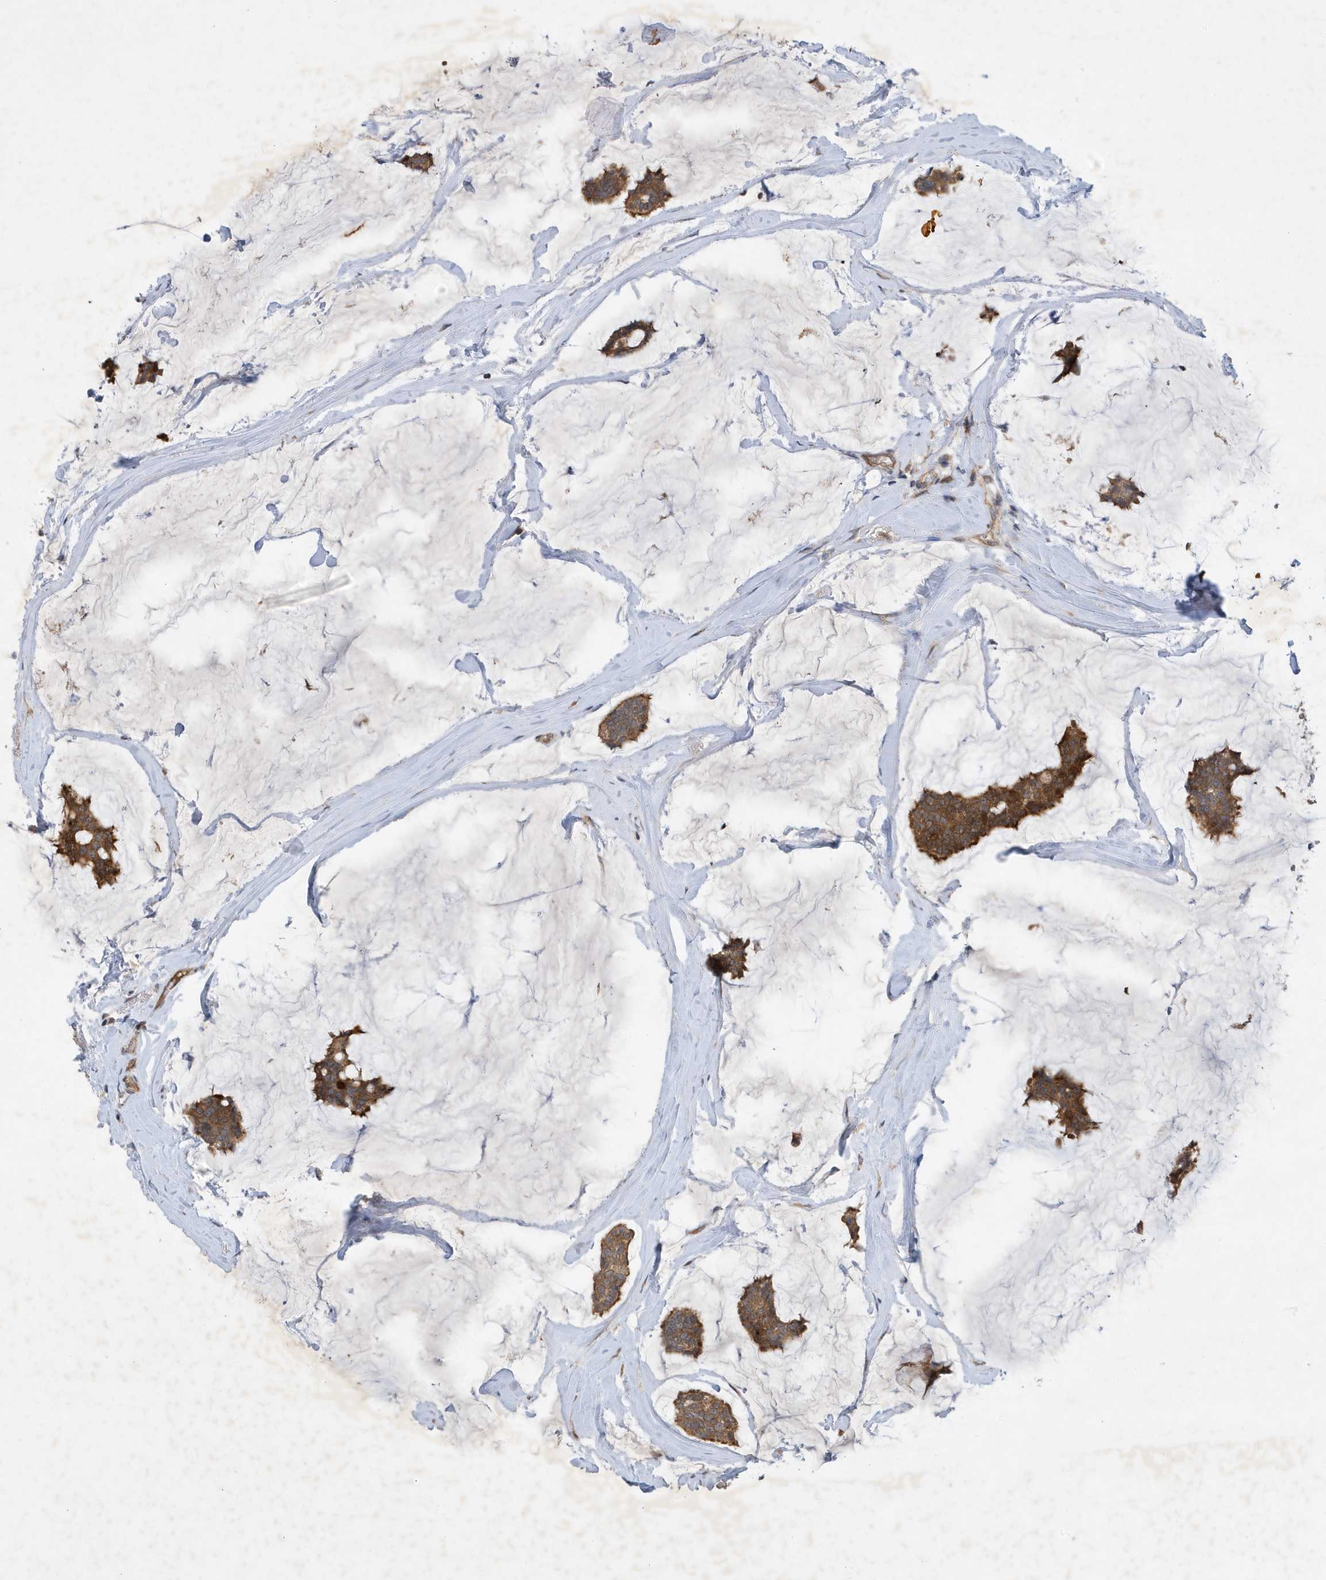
{"staining": {"intensity": "moderate", "quantity": ">75%", "location": "cytoplasmic/membranous"}, "tissue": "breast cancer", "cell_type": "Tumor cells", "image_type": "cancer", "snomed": [{"axis": "morphology", "description": "Duct carcinoma"}, {"axis": "topography", "description": "Breast"}], "caption": "Immunohistochemical staining of human breast cancer (invasive ductal carcinoma) reveals medium levels of moderate cytoplasmic/membranous protein expression in approximately >75% of tumor cells.", "gene": "LAPTM4A", "patient": {"sex": "female", "age": 93}}